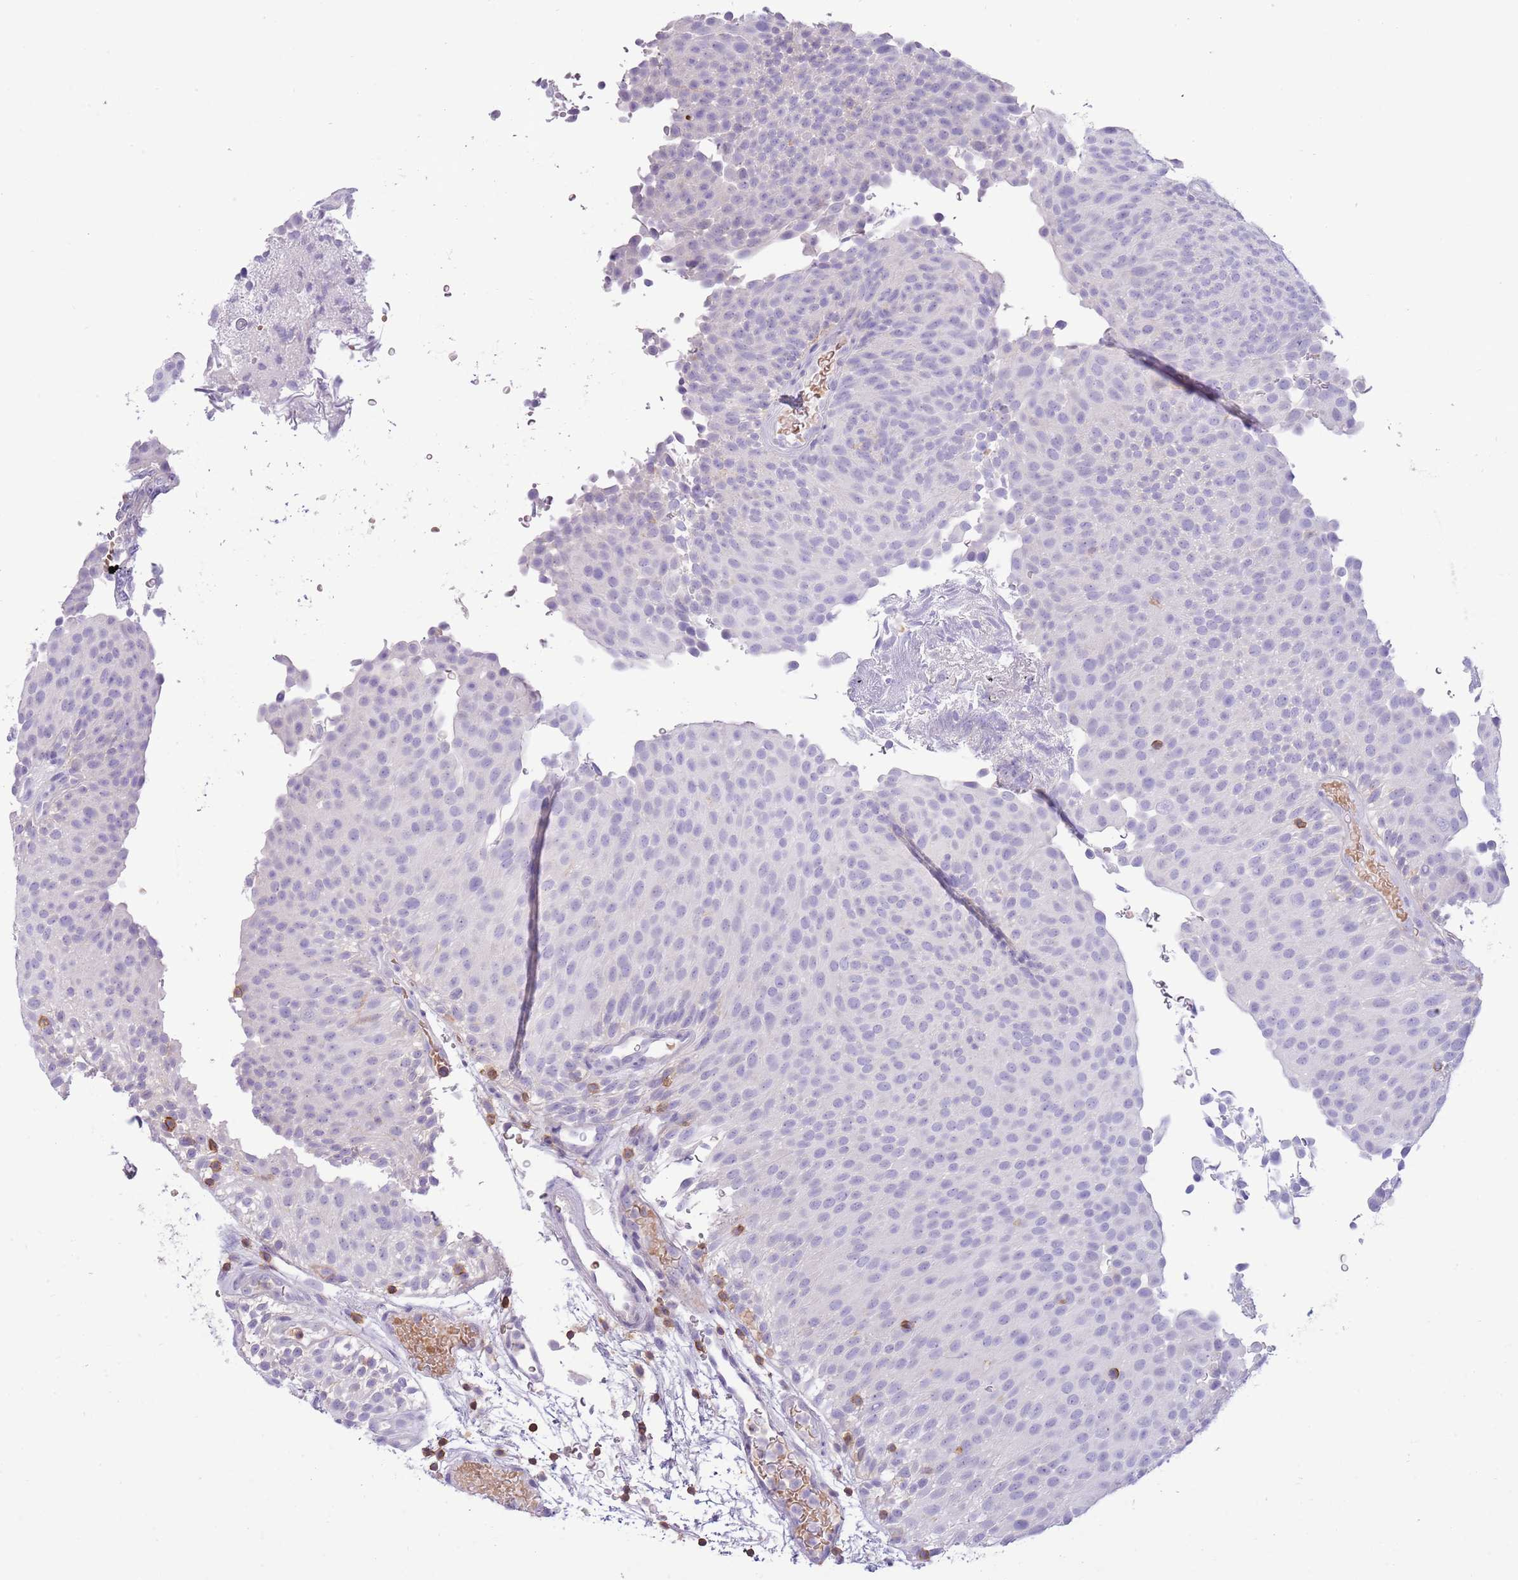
{"staining": {"intensity": "negative", "quantity": "none", "location": "none"}, "tissue": "urothelial cancer", "cell_type": "Tumor cells", "image_type": "cancer", "snomed": [{"axis": "morphology", "description": "Urothelial carcinoma, Low grade"}, {"axis": "topography", "description": "Urinary bladder"}], "caption": "Tumor cells are negative for brown protein staining in urothelial cancer. The staining is performed using DAB brown chromogen with nuclei counter-stained in using hematoxylin.", "gene": "OR4Q3", "patient": {"sex": "male", "age": 78}}